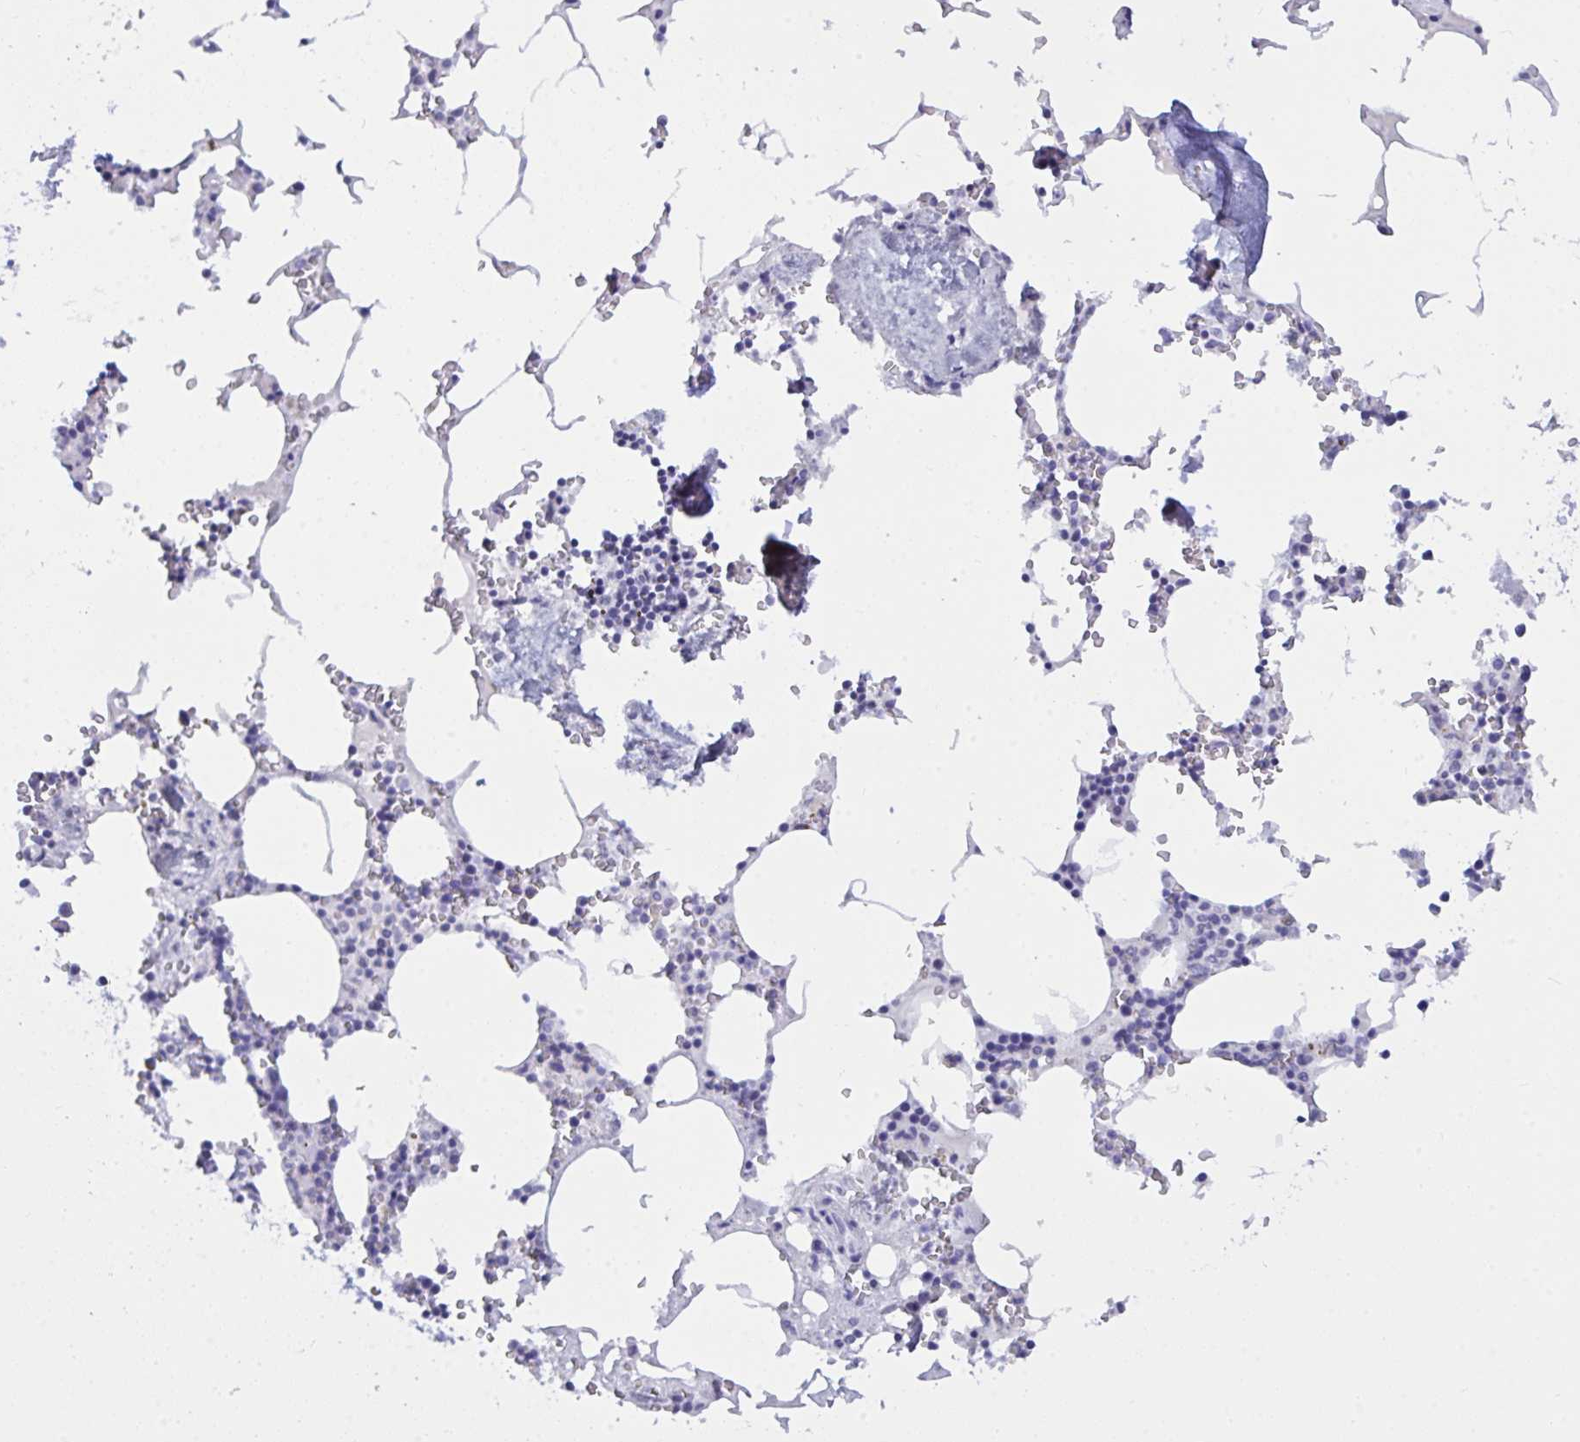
{"staining": {"intensity": "negative", "quantity": "none", "location": "none"}, "tissue": "bone marrow", "cell_type": "Hematopoietic cells", "image_type": "normal", "snomed": [{"axis": "morphology", "description": "Normal tissue, NOS"}, {"axis": "topography", "description": "Bone marrow"}], "caption": "Immunohistochemical staining of normal human bone marrow shows no significant staining in hematopoietic cells. Brightfield microscopy of immunohistochemistry stained with DAB (3,3'-diaminobenzidine) (brown) and hematoxylin (blue), captured at high magnification.", "gene": "ELN", "patient": {"sex": "male", "age": 54}}